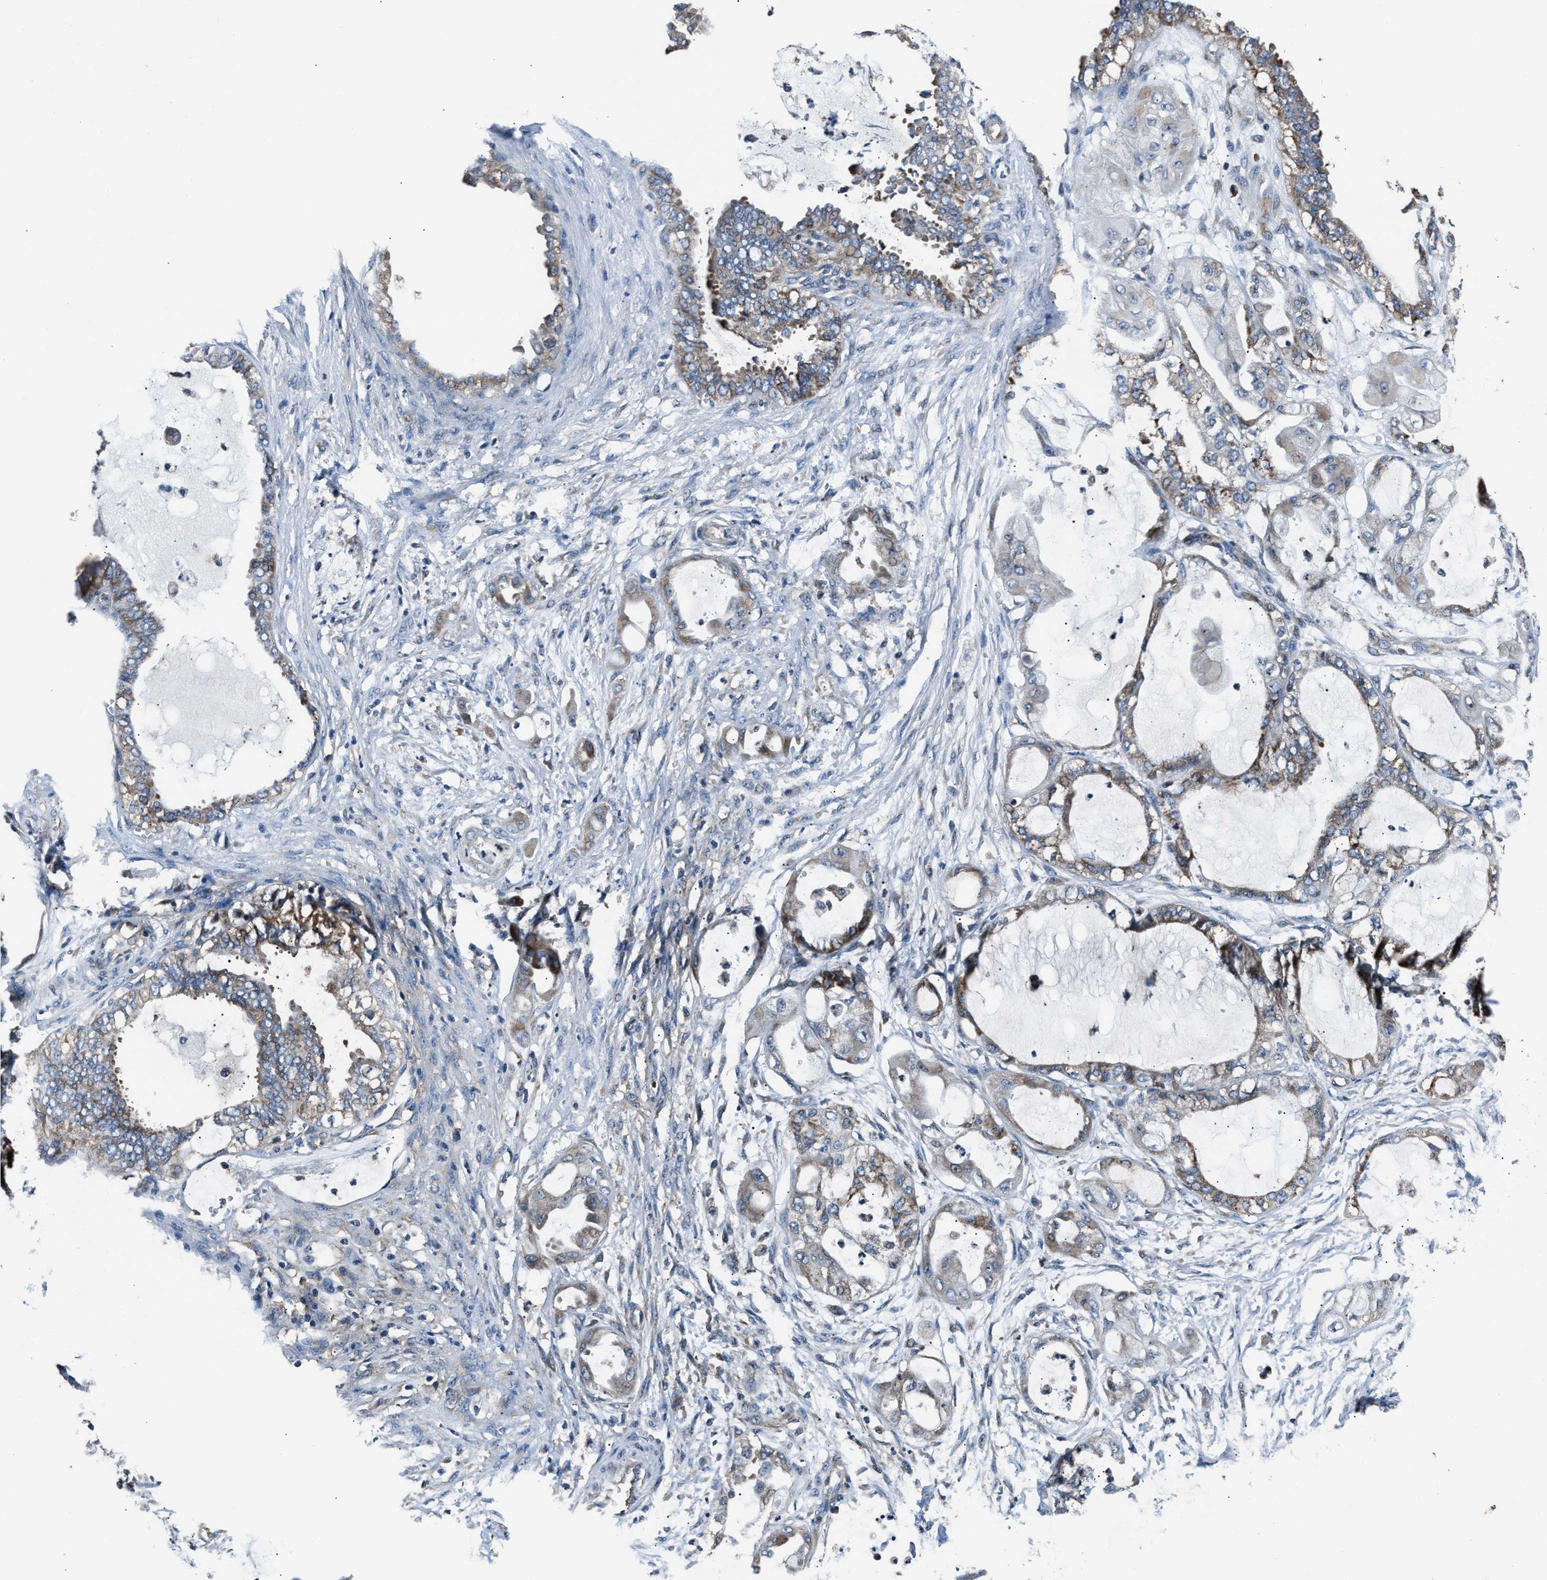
{"staining": {"intensity": "weak", "quantity": "25%-75%", "location": "cytoplasmic/membranous"}, "tissue": "ovarian cancer", "cell_type": "Tumor cells", "image_type": "cancer", "snomed": [{"axis": "morphology", "description": "Carcinoma, NOS"}, {"axis": "morphology", "description": "Carcinoma, endometroid"}, {"axis": "topography", "description": "Ovary"}], "caption": "Ovarian endometroid carcinoma stained for a protein (brown) demonstrates weak cytoplasmic/membranous positive positivity in about 25%-75% of tumor cells.", "gene": "IMPDH2", "patient": {"sex": "female", "age": 50}}